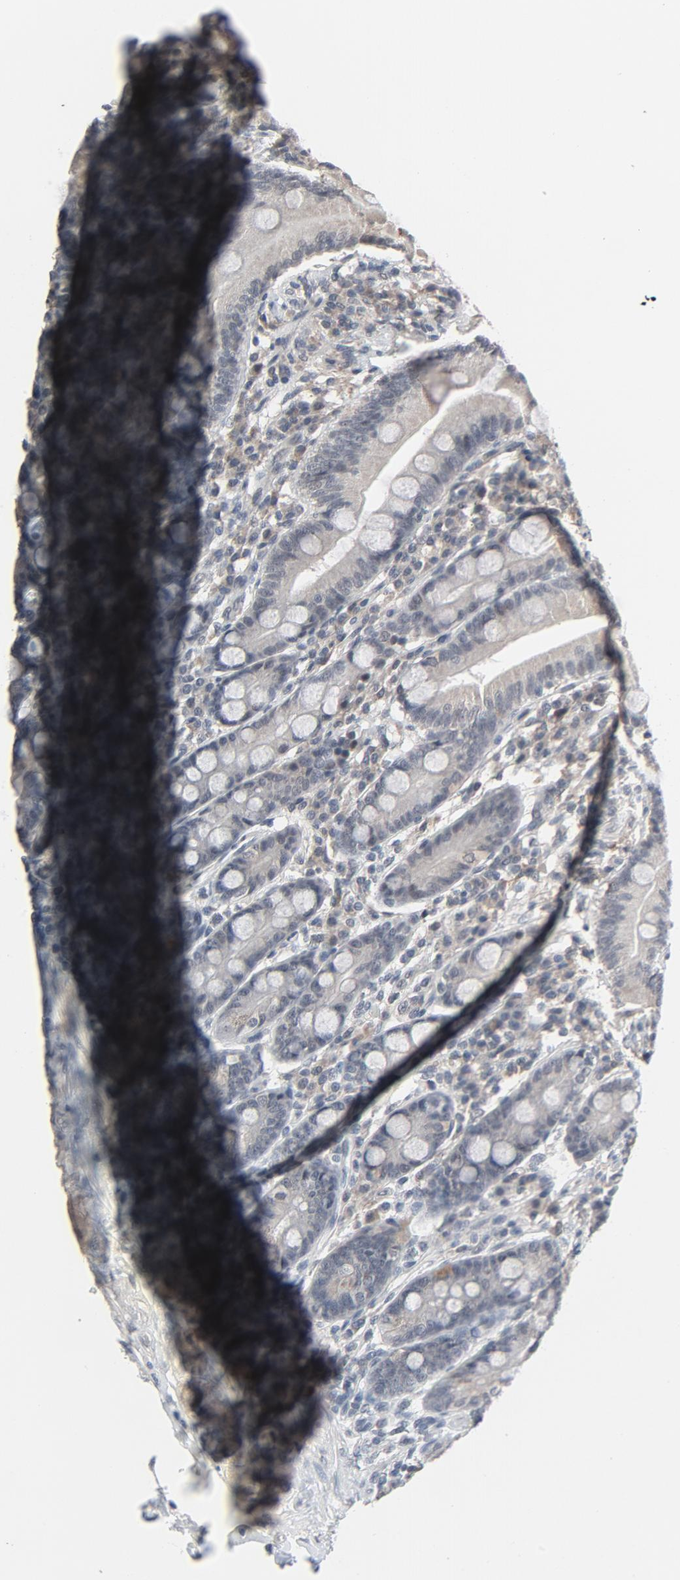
{"staining": {"intensity": "moderate", "quantity": "<25%", "location": "cytoplasmic/membranous"}, "tissue": "duodenum", "cell_type": "Glandular cells", "image_type": "normal", "snomed": [{"axis": "morphology", "description": "Normal tissue, NOS"}, {"axis": "topography", "description": "Duodenum"}], "caption": "Immunohistochemical staining of normal human duodenum shows <25% levels of moderate cytoplasmic/membranous protein staining in about <25% of glandular cells.", "gene": "MT3", "patient": {"sex": "male", "age": 50}}